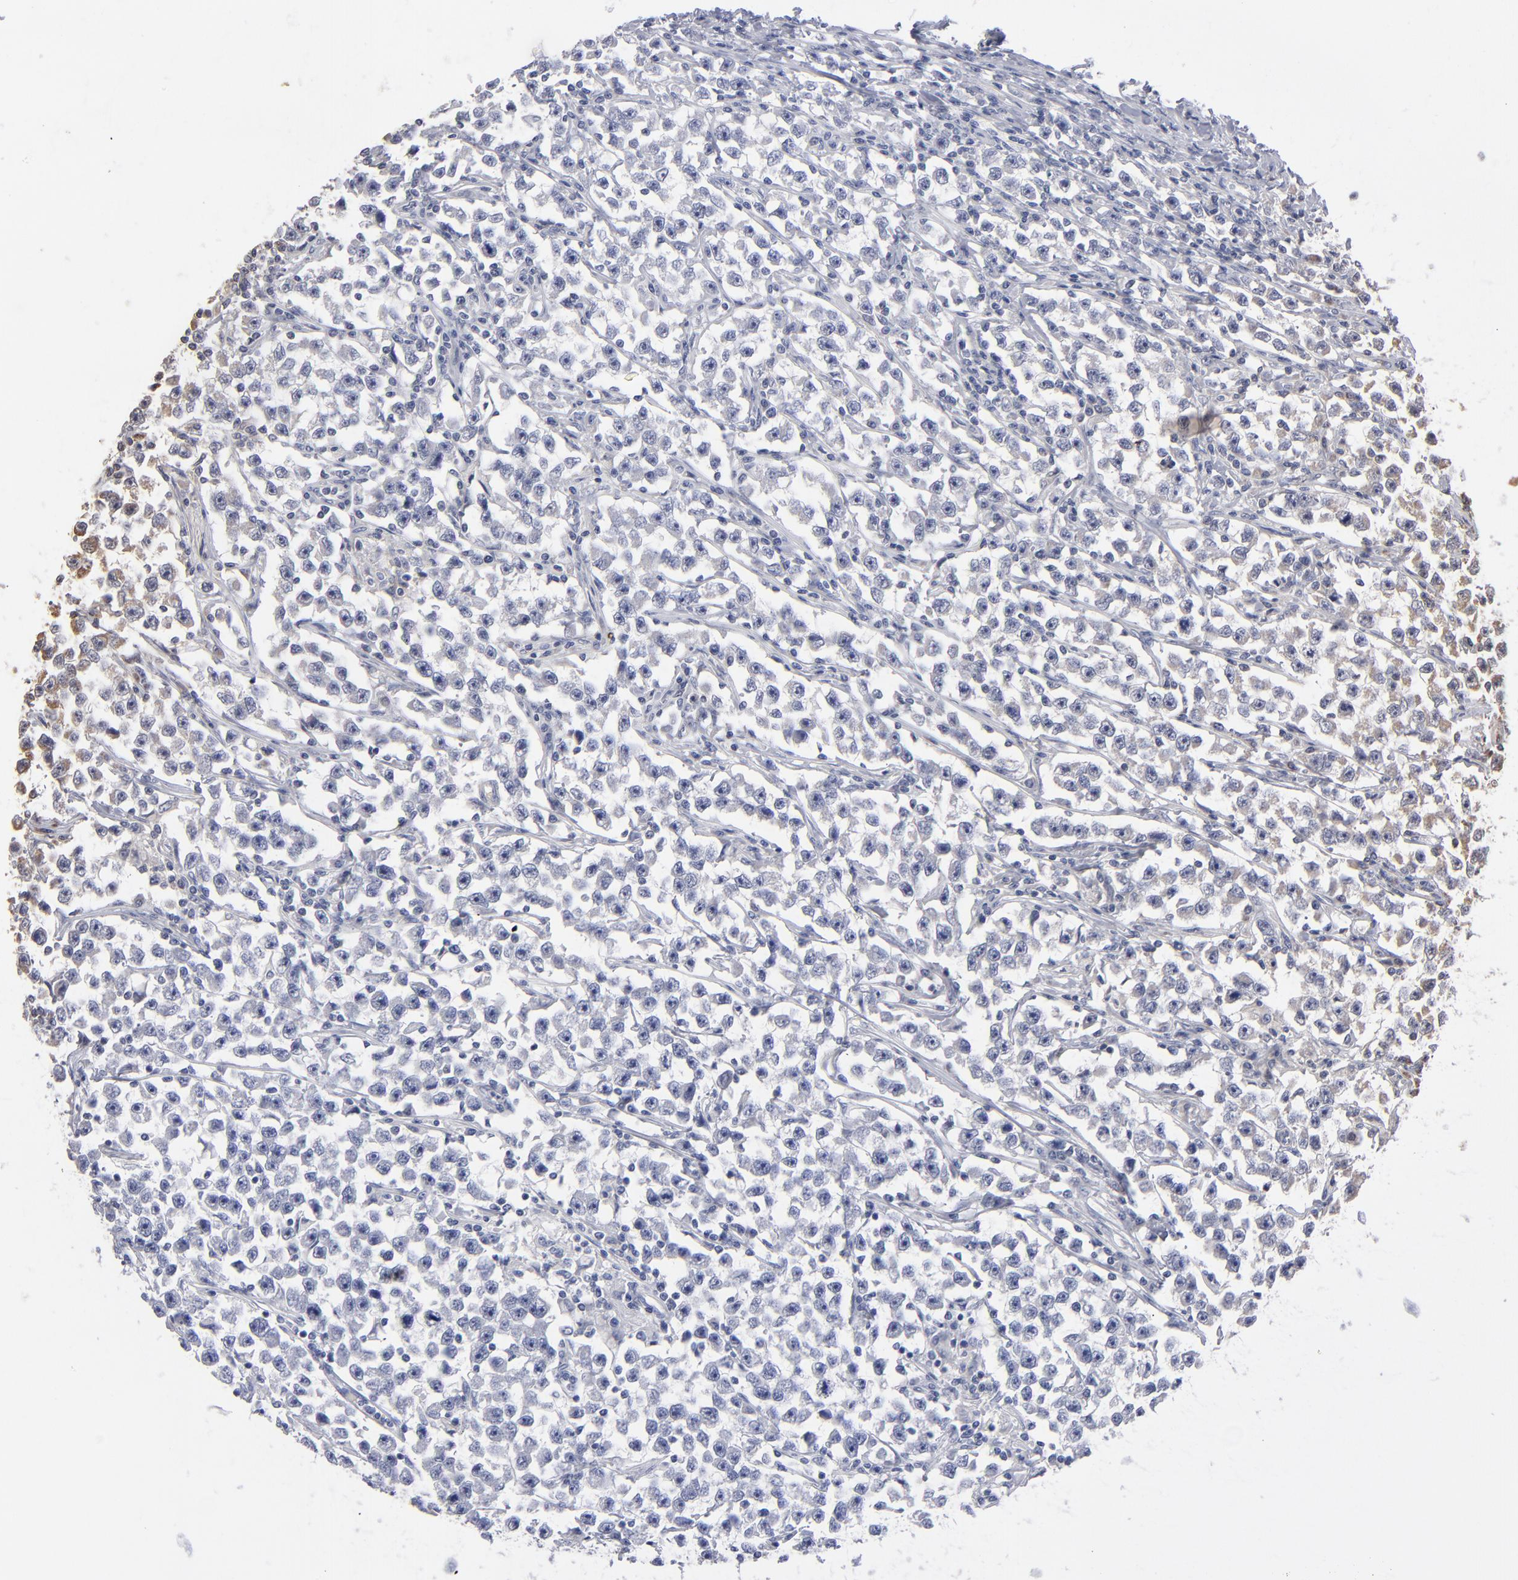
{"staining": {"intensity": "weak", "quantity": ">75%", "location": "cytoplasmic/membranous"}, "tissue": "testis cancer", "cell_type": "Tumor cells", "image_type": "cancer", "snomed": [{"axis": "morphology", "description": "Seminoma, NOS"}, {"axis": "topography", "description": "Testis"}], "caption": "This histopathology image exhibits IHC staining of testis cancer (seminoma), with low weak cytoplasmic/membranous expression in approximately >75% of tumor cells.", "gene": "MIPOL1", "patient": {"sex": "male", "age": 33}}